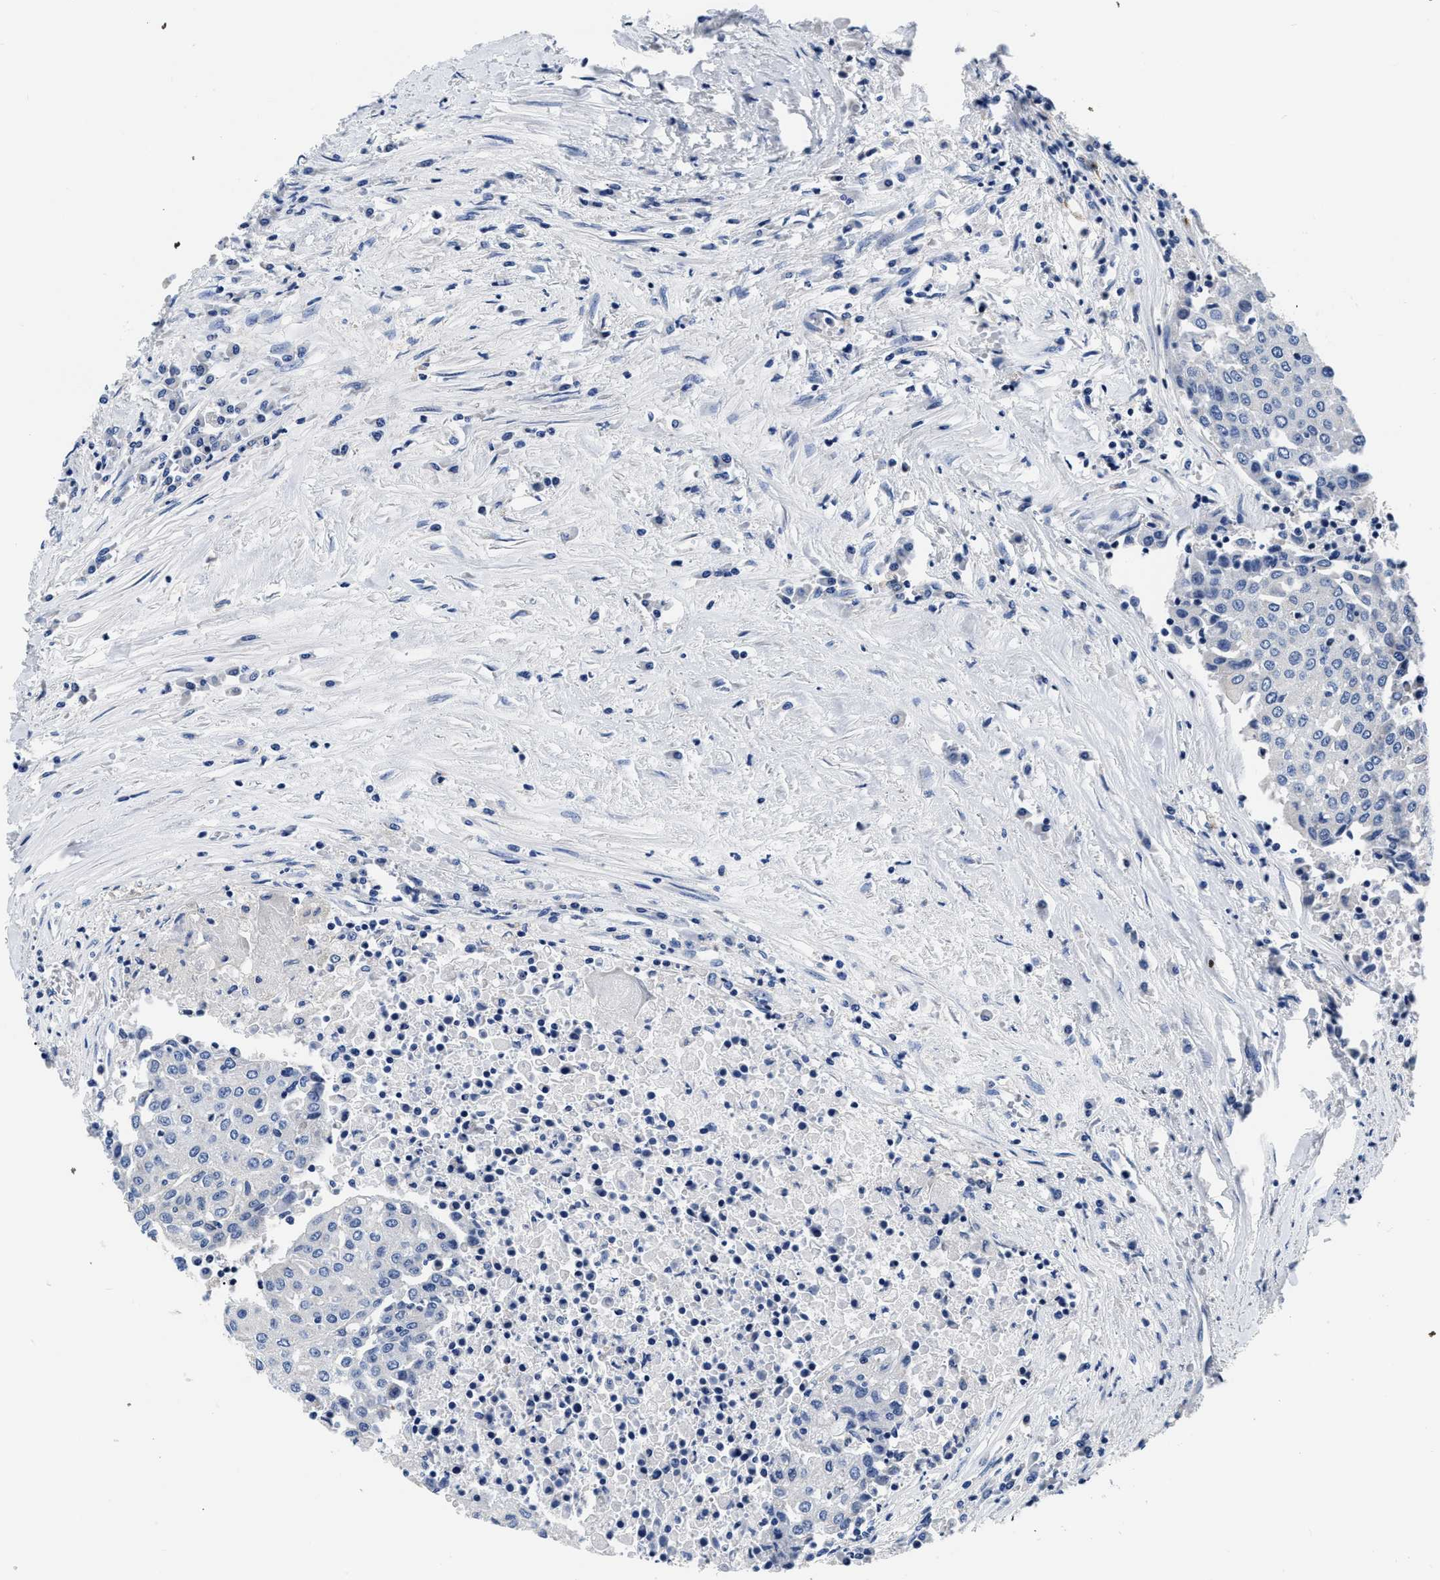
{"staining": {"intensity": "negative", "quantity": "none", "location": "none"}, "tissue": "urothelial cancer", "cell_type": "Tumor cells", "image_type": "cancer", "snomed": [{"axis": "morphology", "description": "Urothelial carcinoma, High grade"}, {"axis": "topography", "description": "Urinary bladder"}], "caption": "Immunohistochemistry (IHC) histopathology image of human urothelial cancer stained for a protein (brown), which reveals no positivity in tumor cells.", "gene": "SLC35F1", "patient": {"sex": "female", "age": 85}}